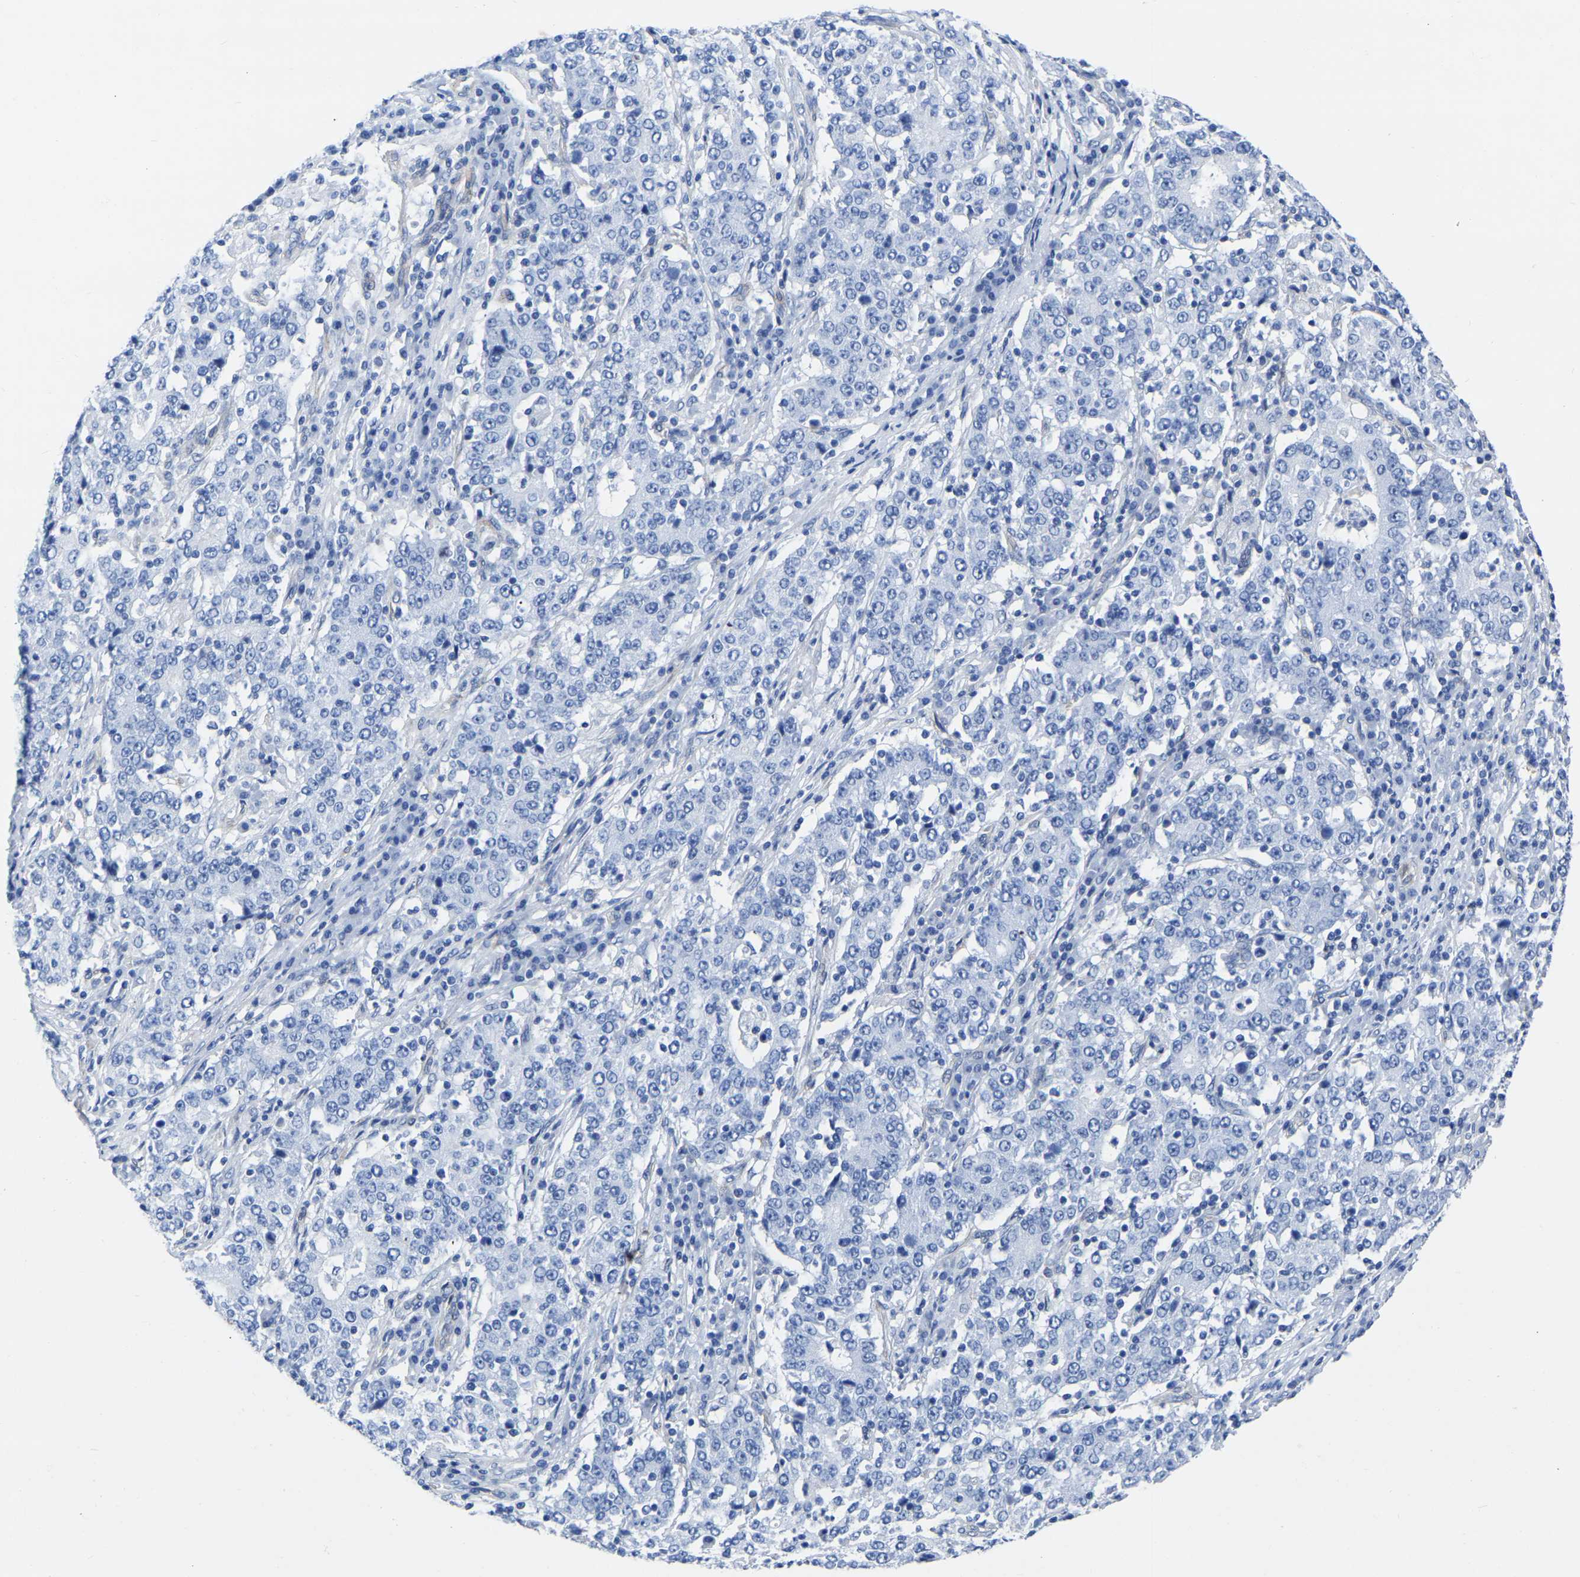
{"staining": {"intensity": "negative", "quantity": "none", "location": "none"}, "tissue": "stomach cancer", "cell_type": "Tumor cells", "image_type": "cancer", "snomed": [{"axis": "morphology", "description": "Adenocarcinoma, NOS"}, {"axis": "topography", "description": "Stomach"}], "caption": "IHC photomicrograph of neoplastic tissue: human stomach cancer stained with DAB (3,3'-diaminobenzidine) shows no significant protein positivity in tumor cells. Nuclei are stained in blue.", "gene": "SLC45A3", "patient": {"sex": "male", "age": 59}}